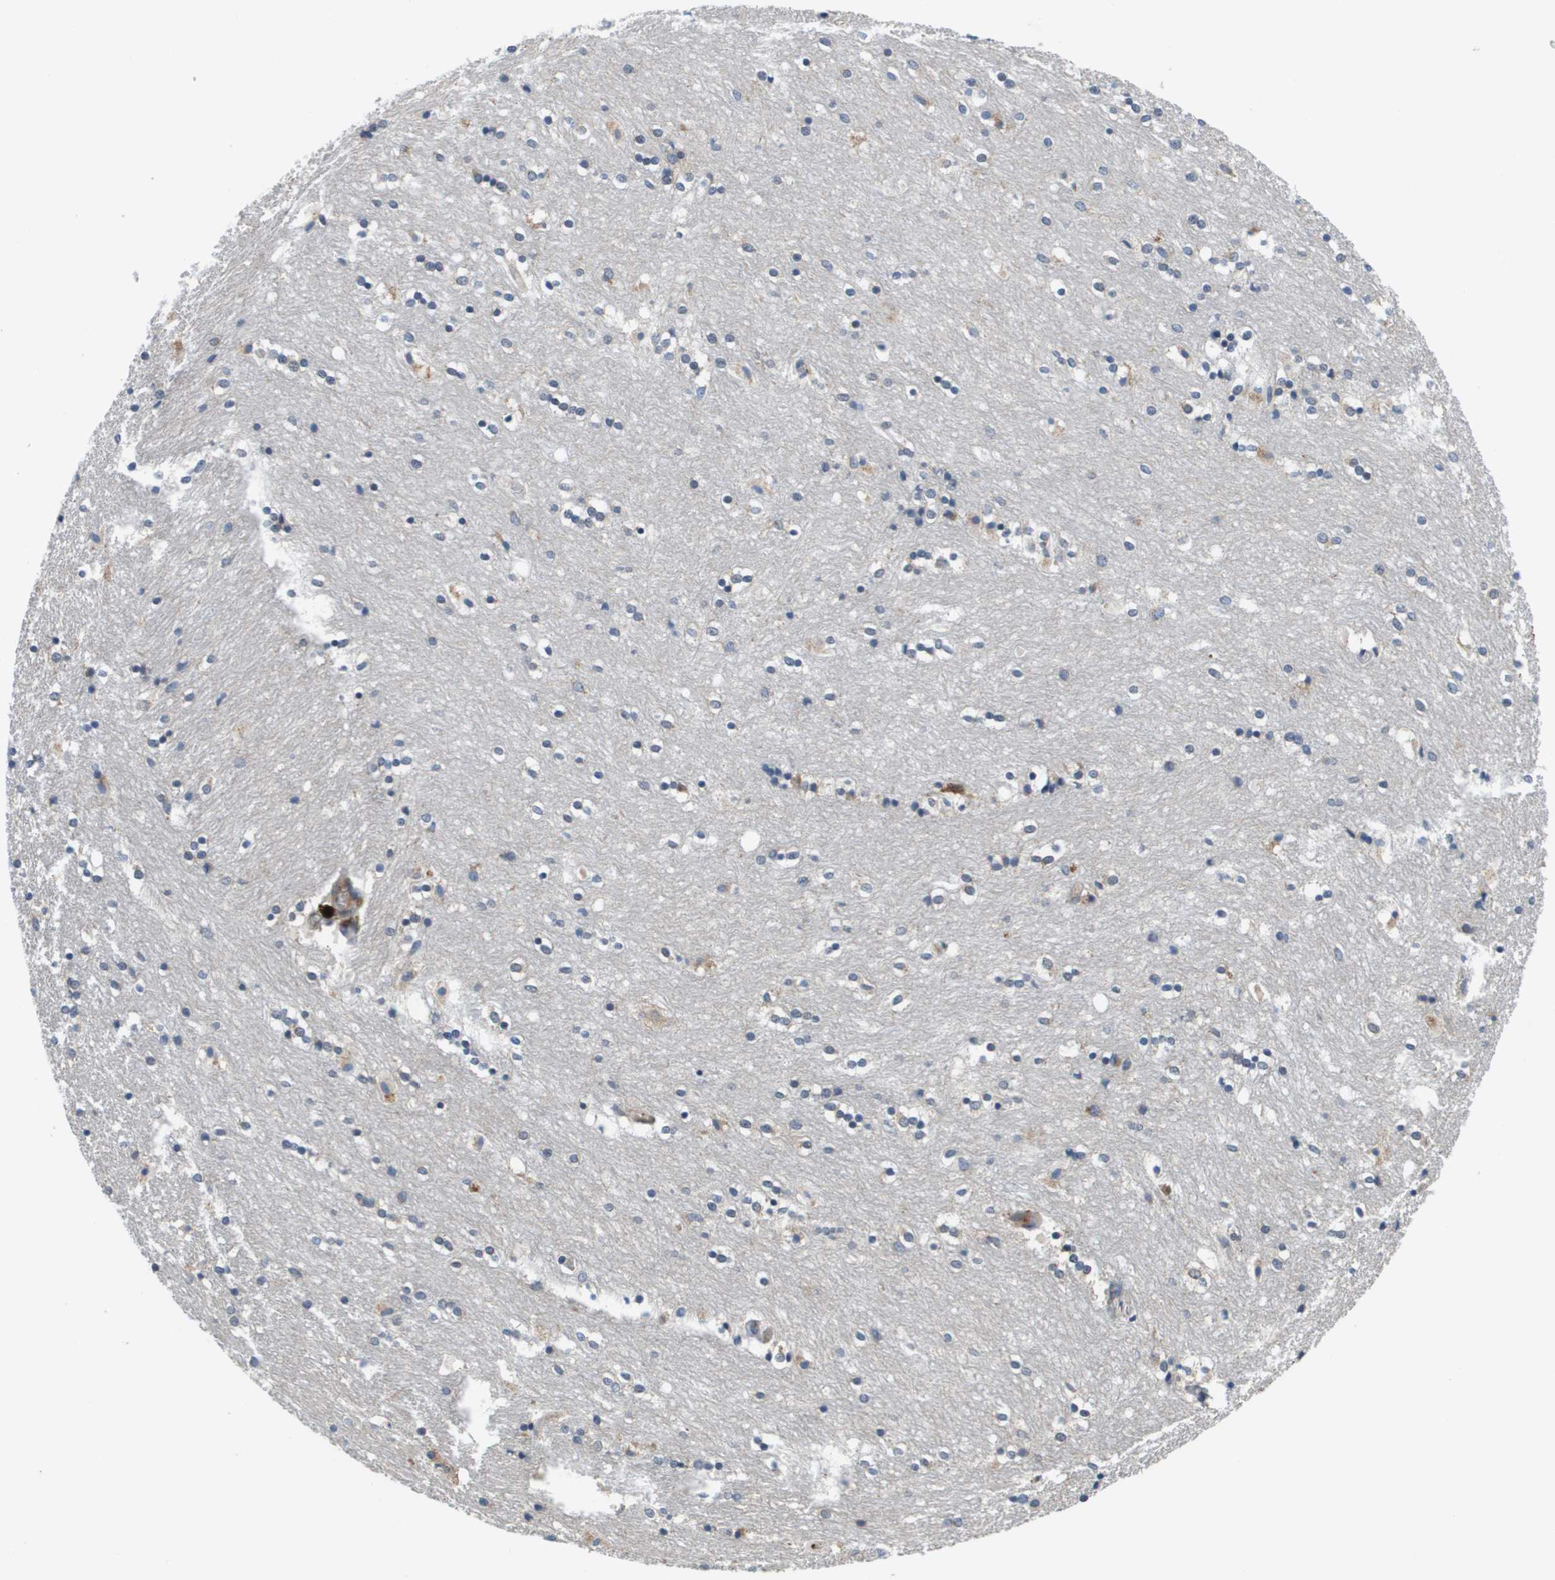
{"staining": {"intensity": "moderate", "quantity": "<25%", "location": "cytoplasmic/membranous"}, "tissue": "caudate", "cell_type": "Glial cells", "image_type": "normal", "snomed": [{"axis": "morphology", "description": "Normal tissue, NOS"}, {"axis": "topography", "description": "Lateral ventricle wall"}], "caption": "The micrograph exhibits a brown stain indicating the presence of a protein in the cytoplasmic/membranous of glial cells in caudate.", "gene": "SLC25A20", "patient": {"sex": "female", "age": 54}}